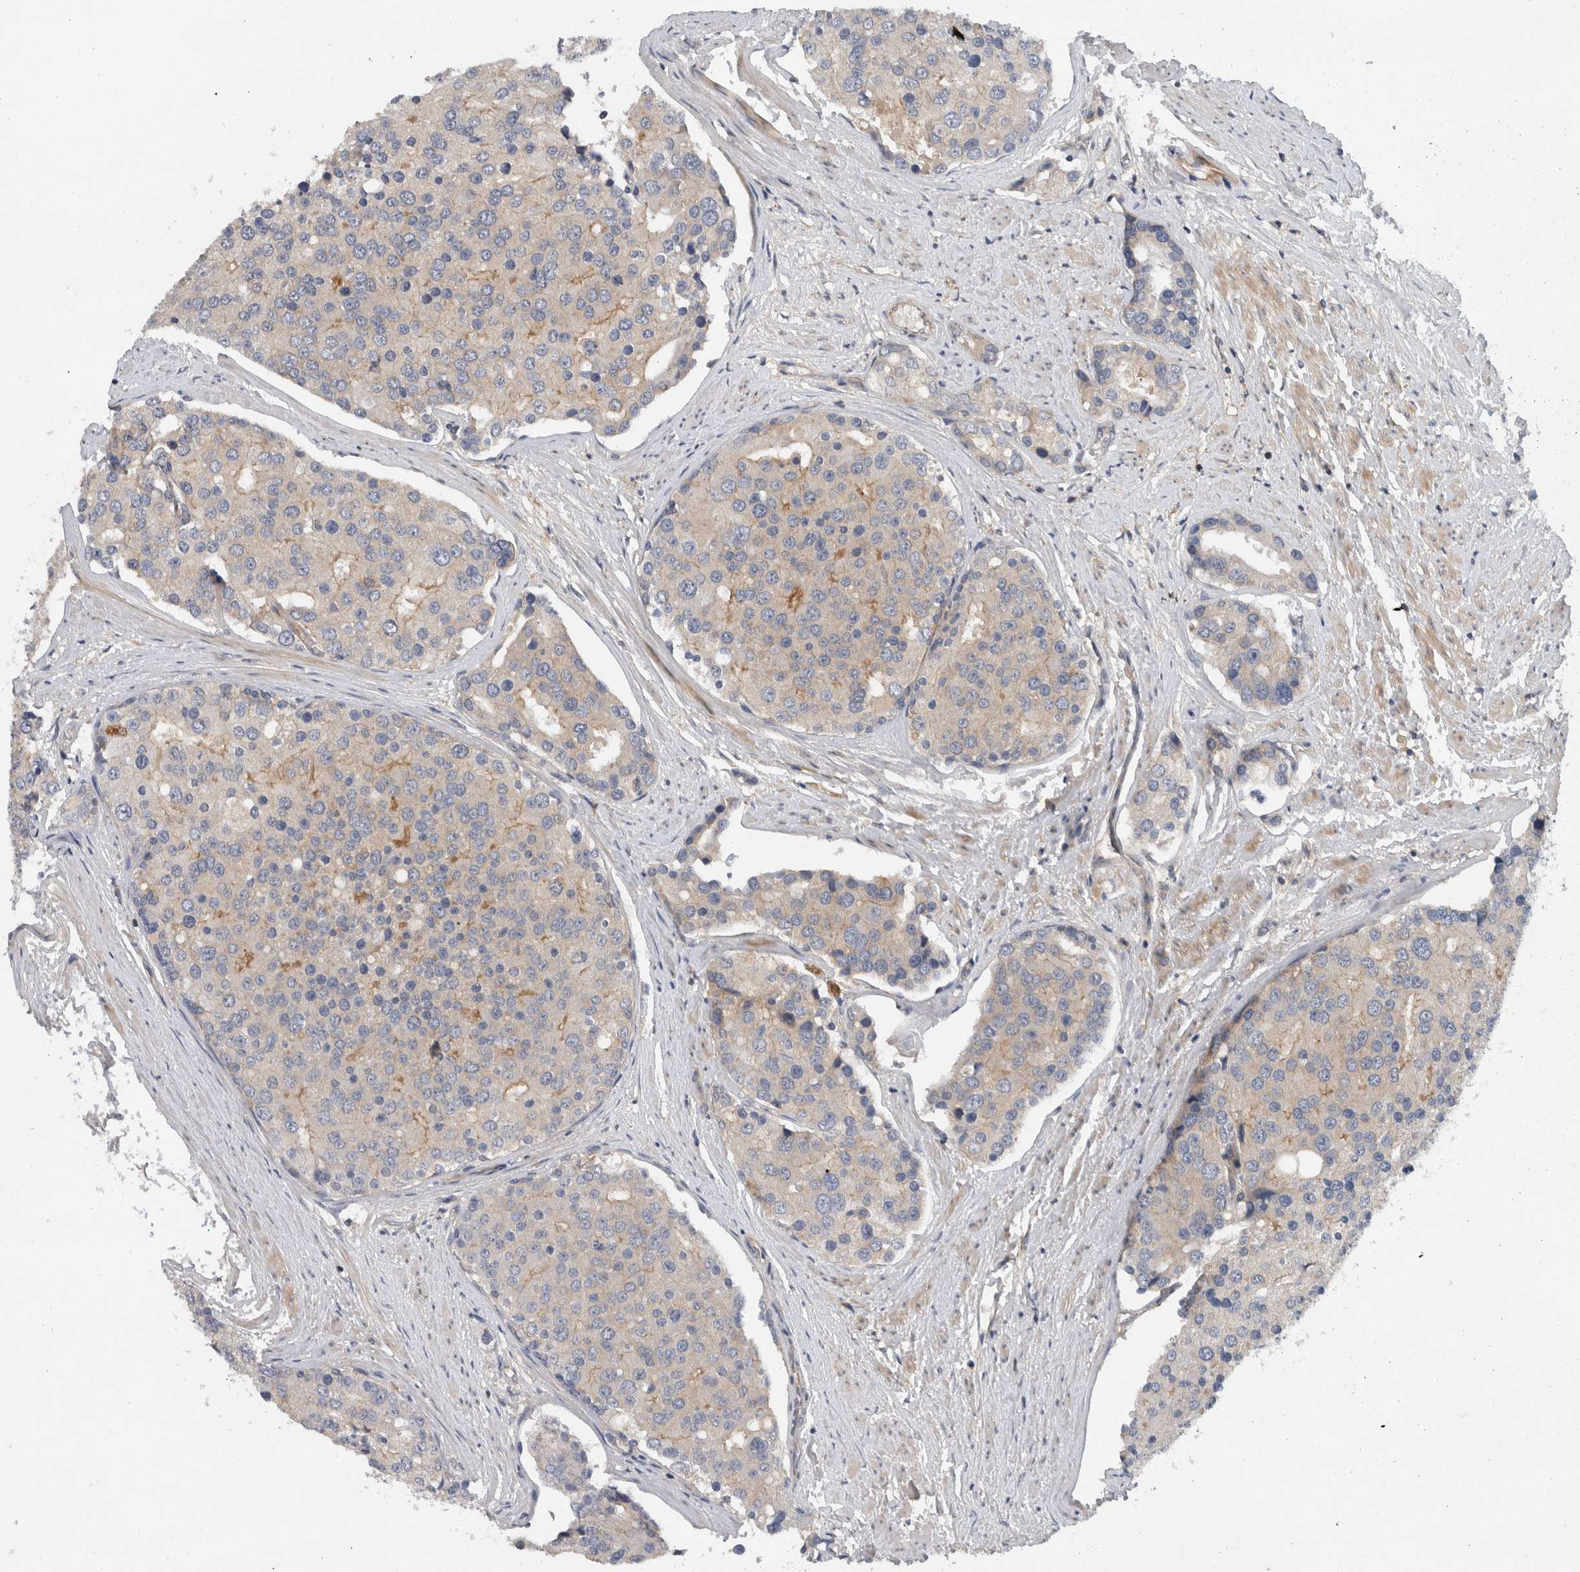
{"staining": {"intensity": "weak", "quantity": "<25%", "location": "cytoplasmic/membranous"}, "tissue": "prostate cancer", "cell_type": "Tumor cells", "image_type": "cancer", "snomed": [{"axis": "morphology", "description": "Adenocarcinoma, High grade"}, {"axis": "topography", "description": "Prostate"}], "caption": "DAB immunohistochemical staining of human prostate adenocarcinoma (high-grade) demonstrates no significant positivity in tumor cells.", "gene": "SCARA5", "patient": {"sex": "male", "age": 50}}